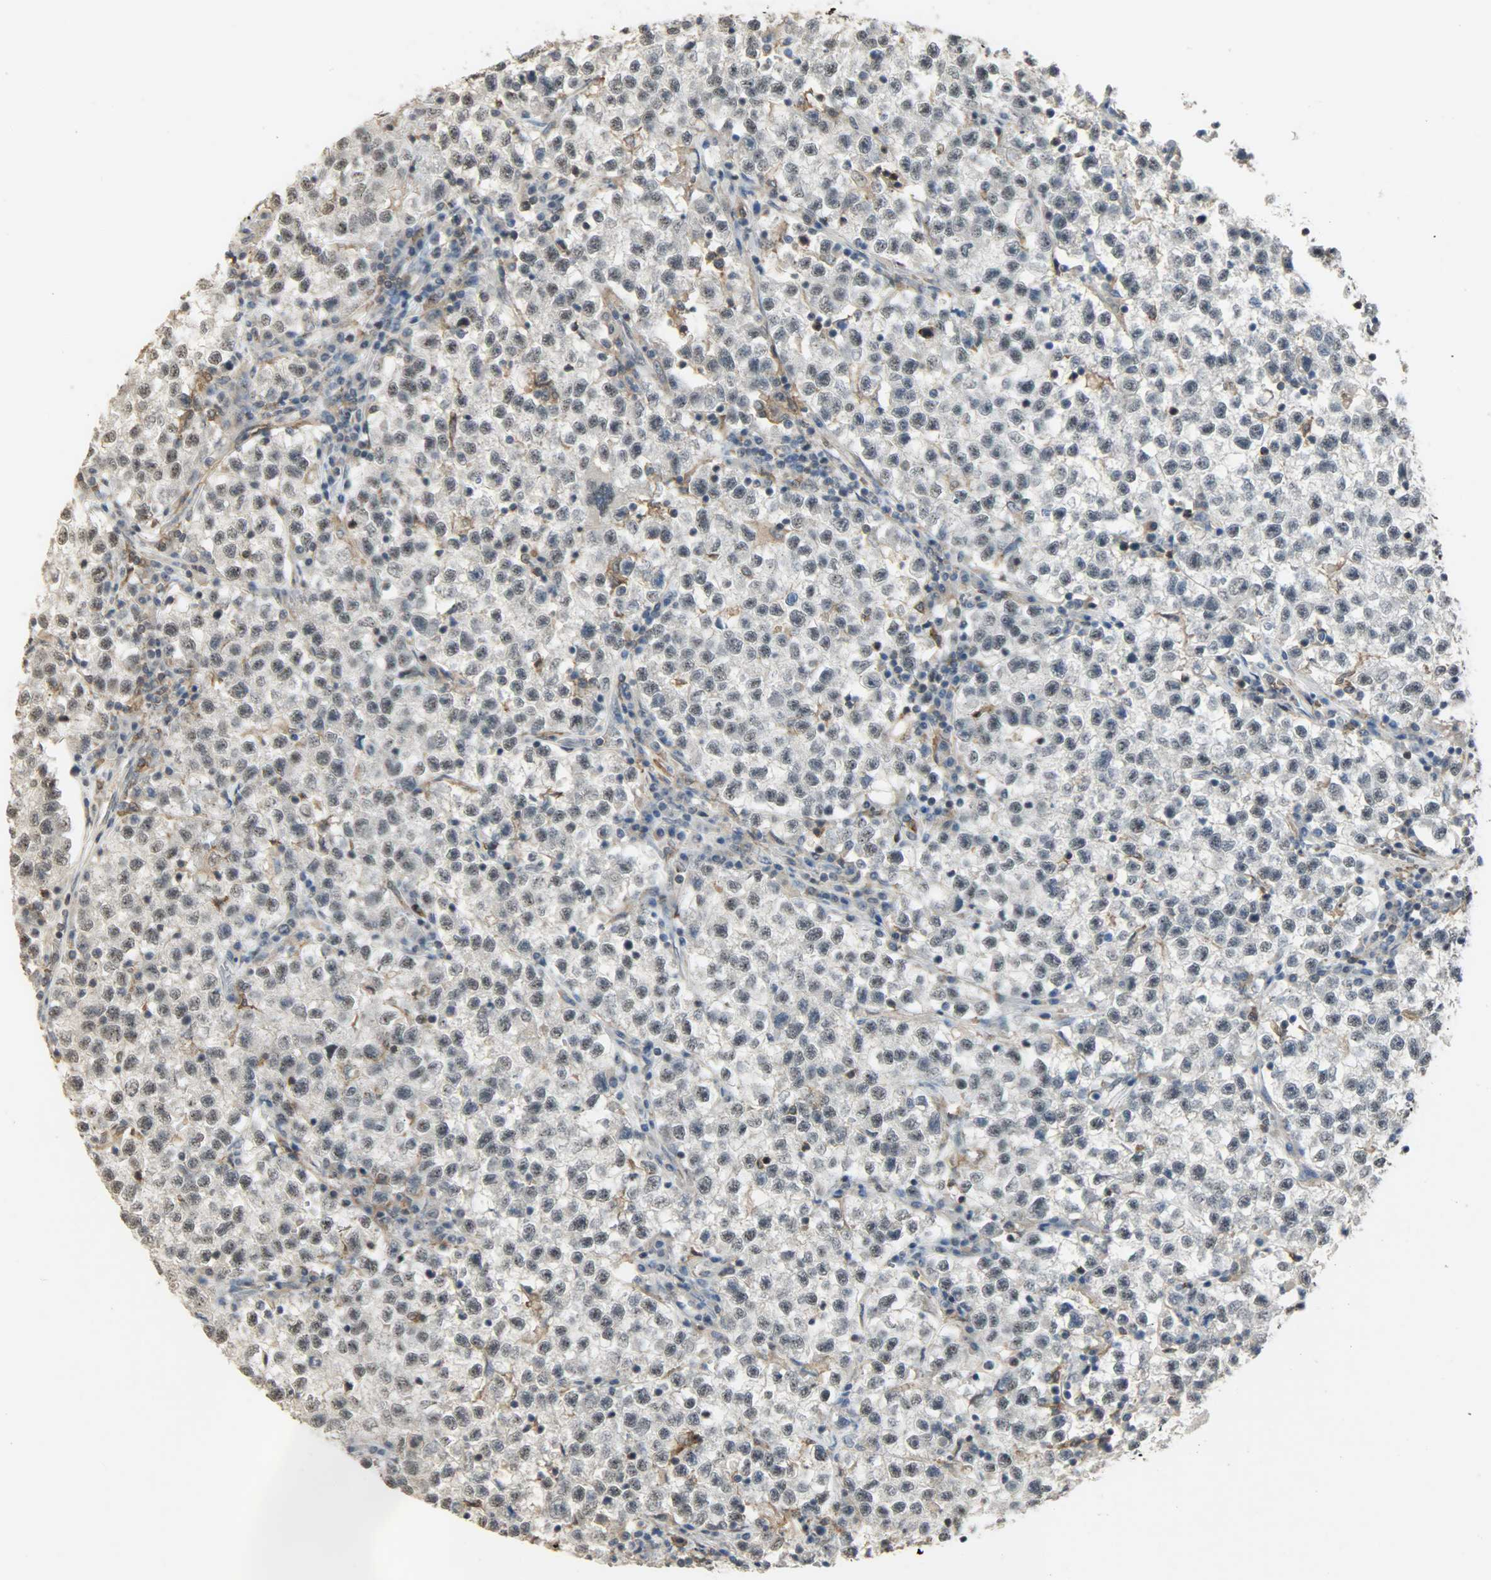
{"staining": {"intensity": "negative", "quantity": "none", "location": "none"}, "tissue": "testis cancer", "cell_type": "Tumor cells", "image_type": "cancer", "snomed": [{"axis": "morphology", "description": "Seminoma, NOS"}, {"axis": "topography", "description": "Testis"}], "caption": "Immunohistochemistry histopathology image of neoplastic tissue: seminoma (testis) stained with DAB (3,3'-diaminobenzidine) demonstrates no significant protein staining in tumor cells.", "gene": "SKAP2", "patient": {"sex": "male", "age": 22}}